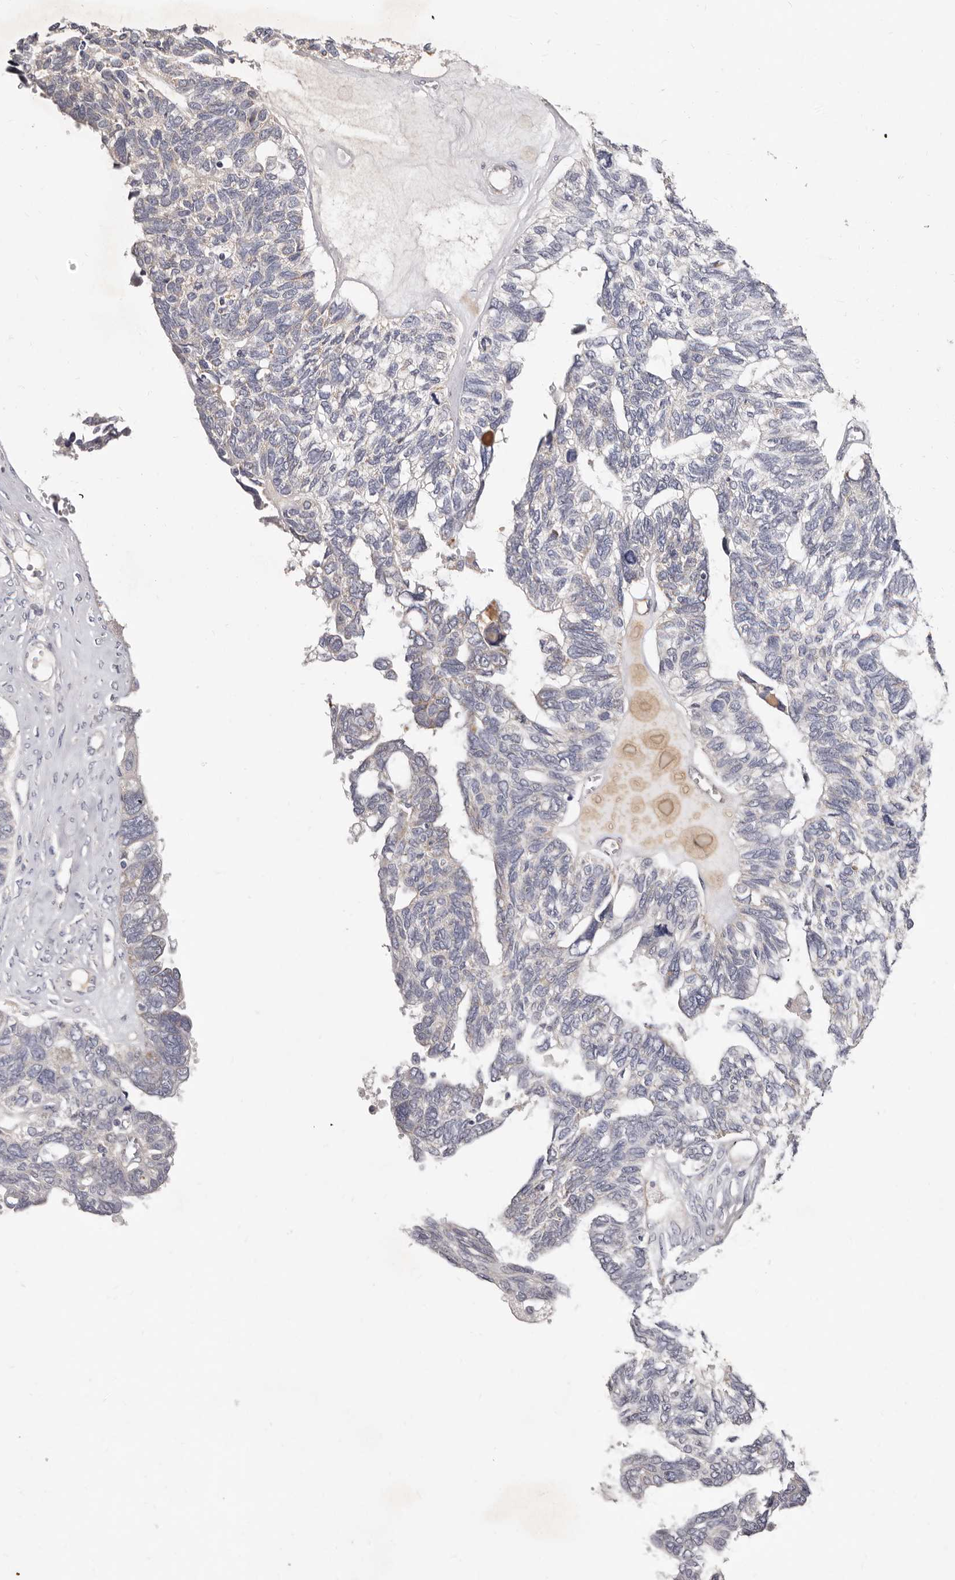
{"staining": {"intensity": "weak", "quantity": "<25%", "location": "cytoplasmic/membranous"}, "tissue": "ovarian cancer", "cell_type": "Tumor cells", "image_type": "cancer", "snomed": [{"axis": "morphology", "description": "Cystadenocarcinoma, serous, NOS"}, {"axis": "topography", "description": "Ovary"}], "caption": "This is a micrograph of immunohistochemistry (IHC) staining of ovarian serous cystadenocarcinoma, which shows no expression in tumor cells.", "gene": "SPTA1", "patient": {"sex": "female", "age": 79}}